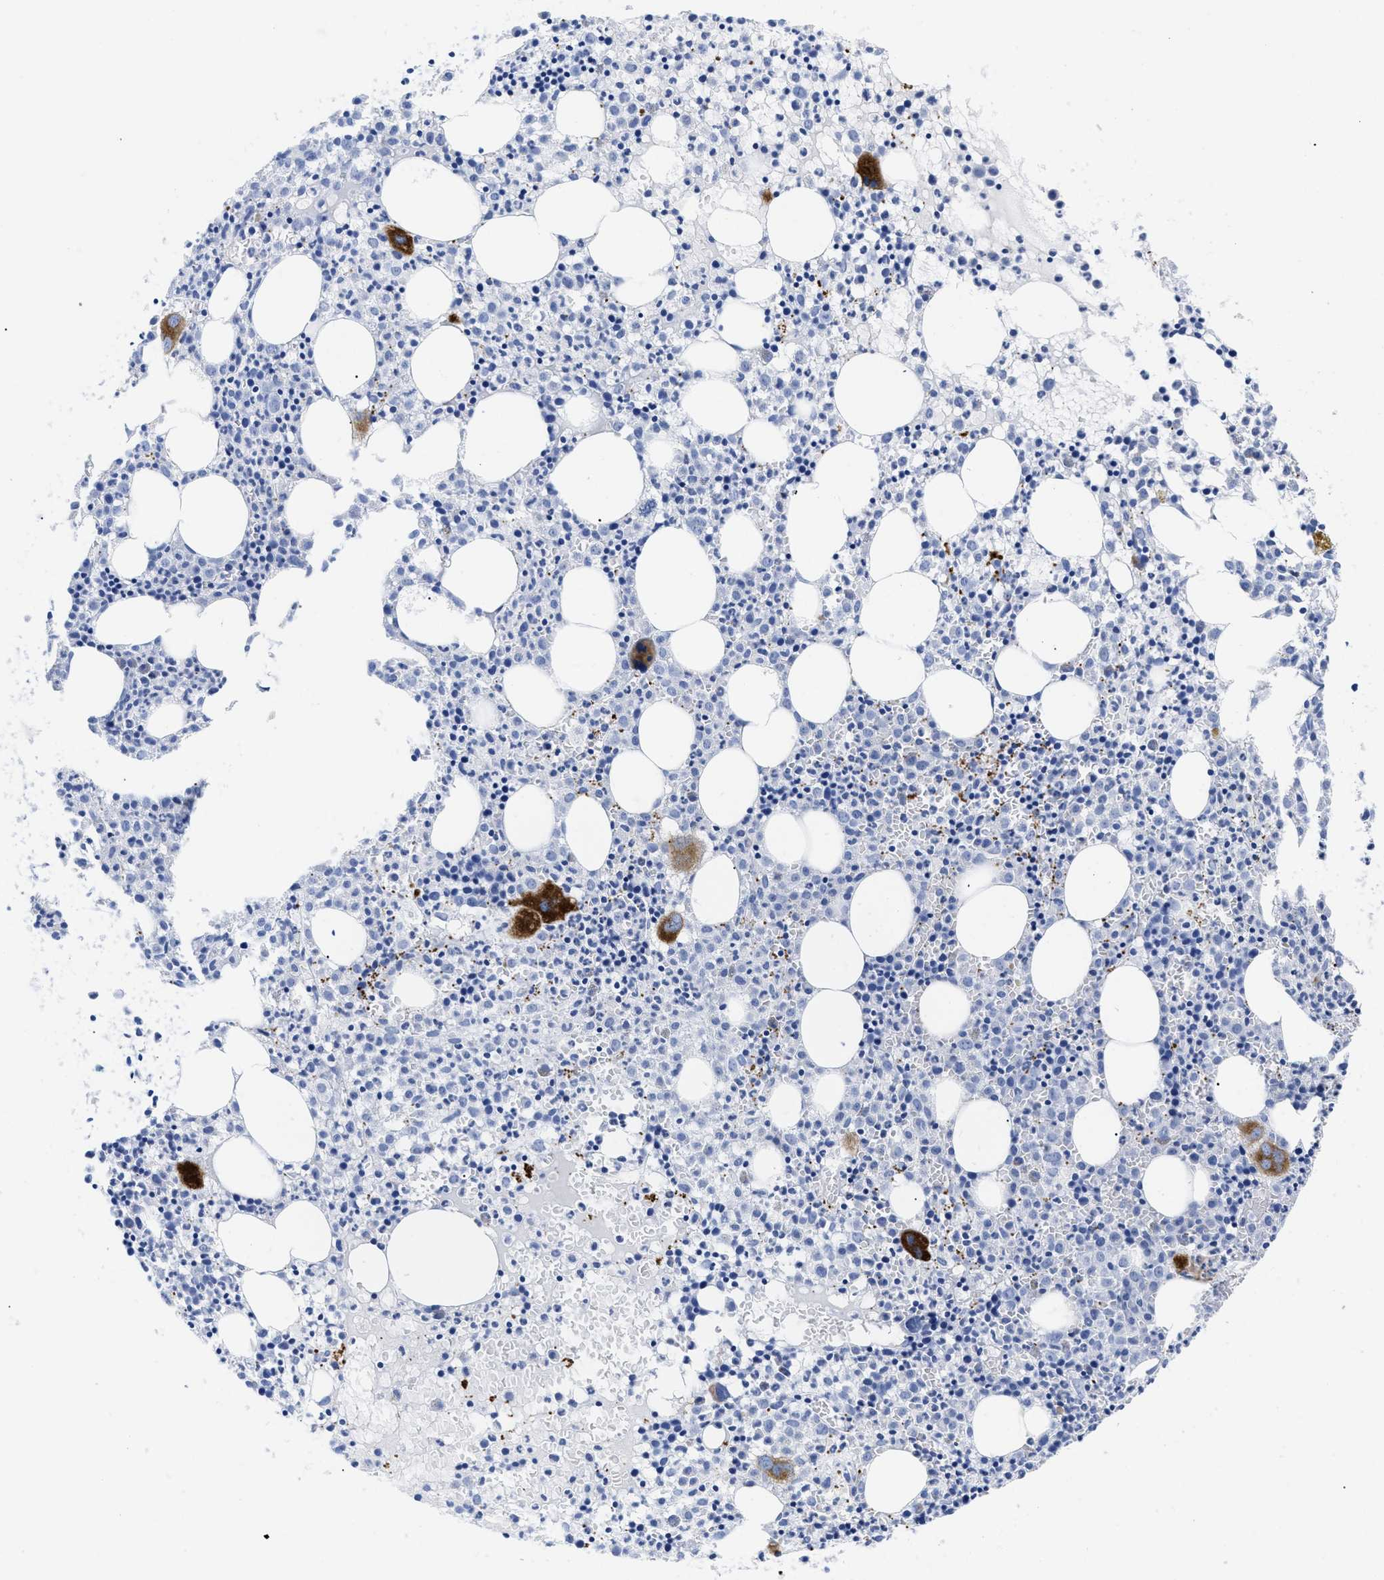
{"staining": {"intensity": "strong", "quantity": "<25%", "location": "cytoplasmic/membranous"}, "tissue": "bone marrow", "cell_type": "Hematopoietic cells", "image_type": "normal", "snomed": [{"axis": "morphology", "description": "Normal tissue, NOS"}, {"axis": "morphology", "description": "Inflammation, NOS"}, {"axis": "topography", "description": "Bone marrow"}], "caption": "Strong cytoplasmic/membranous expression is identified in about <25% of hematopoietic cells in benign bone marrow.", "gene": "TREML1", "patient": {"sex": "male", "age": 25}}